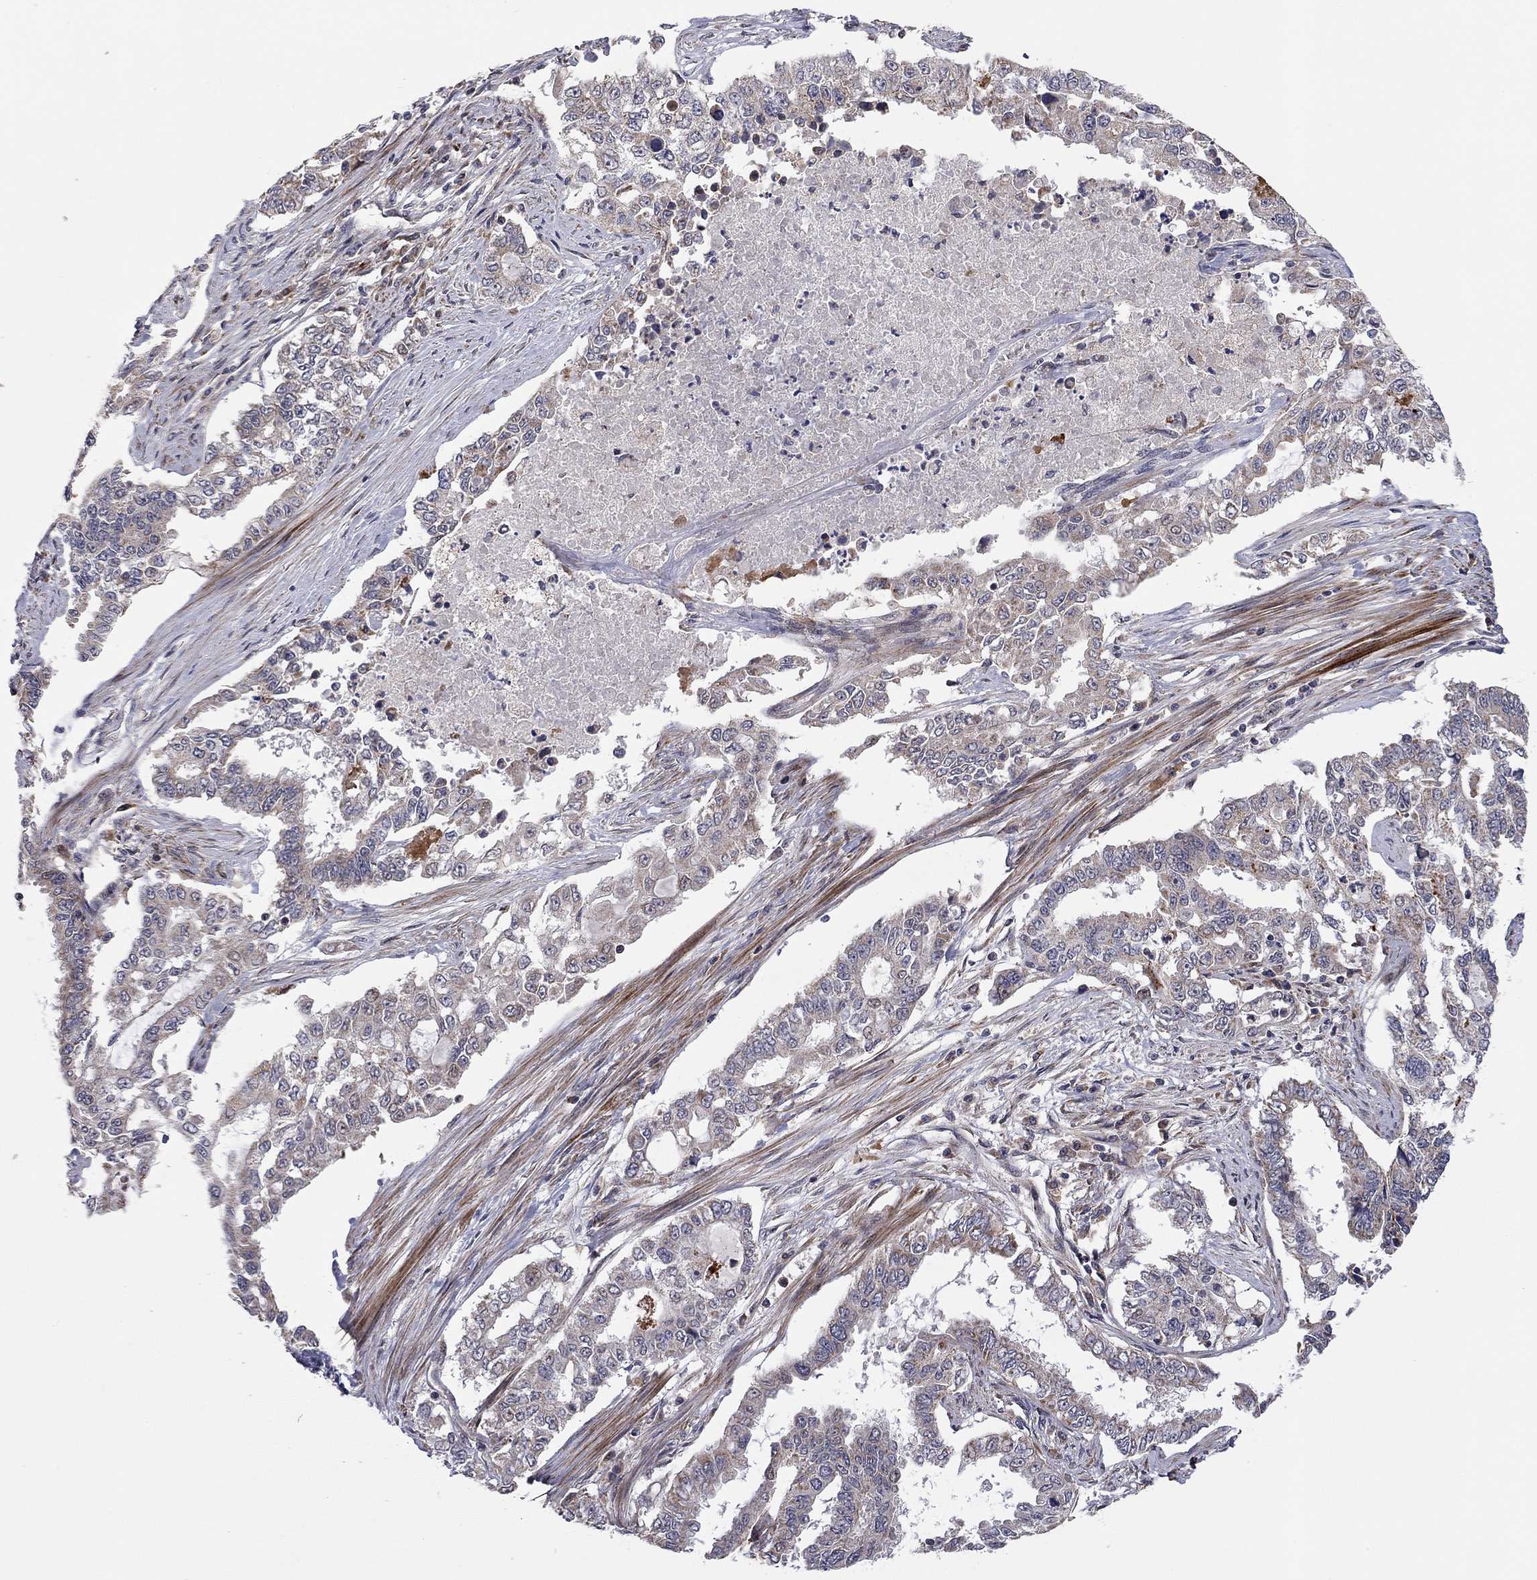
{"staining": {"intensity": "weak", "quantity": "25%-75%", "location": "cytoplasmic/membranous"}, "tissue": "endometrial cancer", "cell_type": "Tumor cells", "image_type": "cancer", "snomed": [{"axis": "morphology", "description": "Adenocarcinoma, NOS"}, {"axis": "topography", "description": "Uterus"}], "caption": "A photomicrograph of human endometrial cancer stained for a protein shows weak cytoplasmic/membranous brown staining in tumor cells.", "gene": "IDS", "patient": {"sex": "female", "age": 59}}